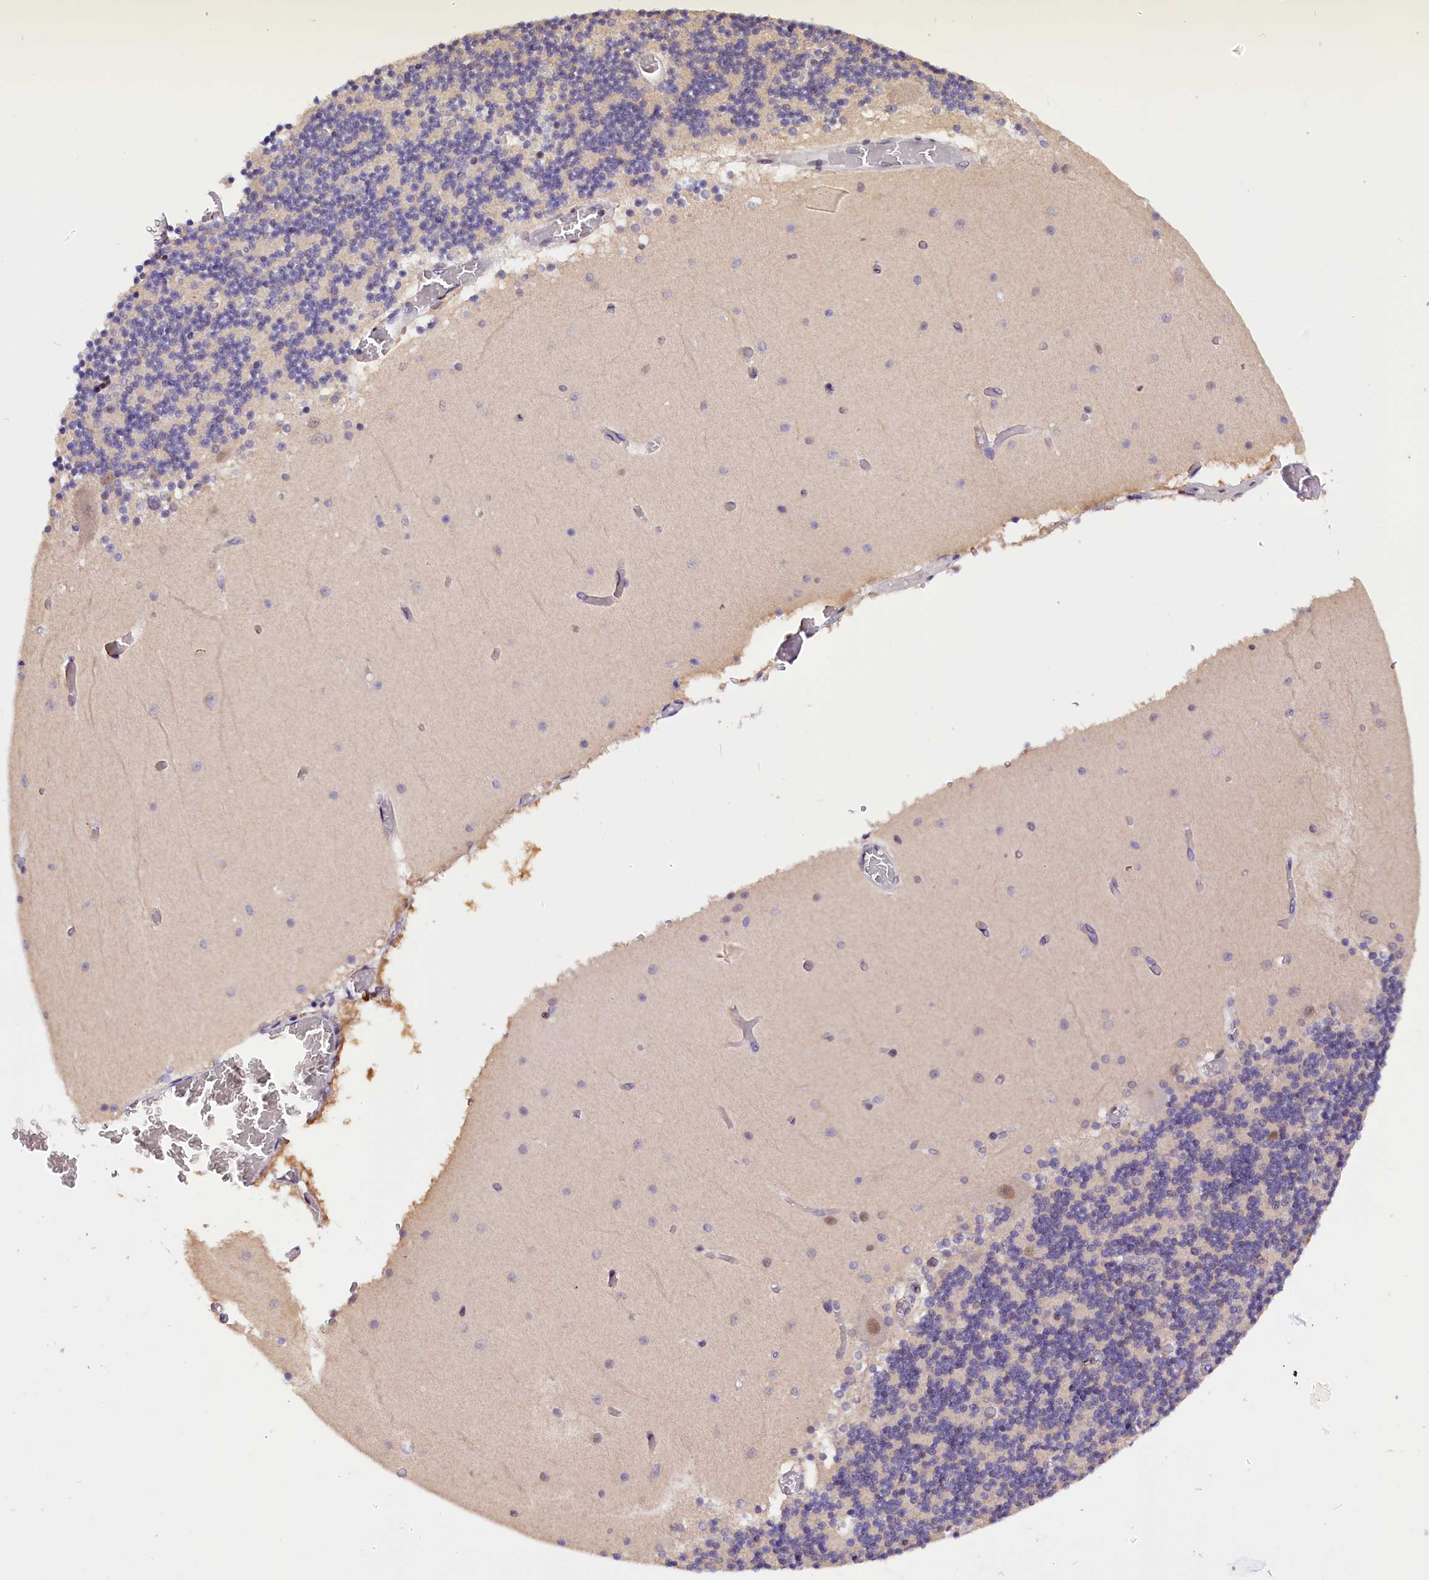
{"staining": {"intensity": "moderate", "quantity": "25%-75%", "location": "nuclear"}, "tissue": "cerebellum", "cell_type": "Cells in granular layer", "image_type": "normal", "snomed": [{"axis": "morphology", "description": "Normal tissue, NOS"}, {"axis": "topography", "description": "Cerebellum"}], "caption": "Human cerebellum stained with a protein marker reveals moderate staining in cells in granular layer.", "gene": "ZC3H4", "patient": {"sex": "female", "age": 28}}